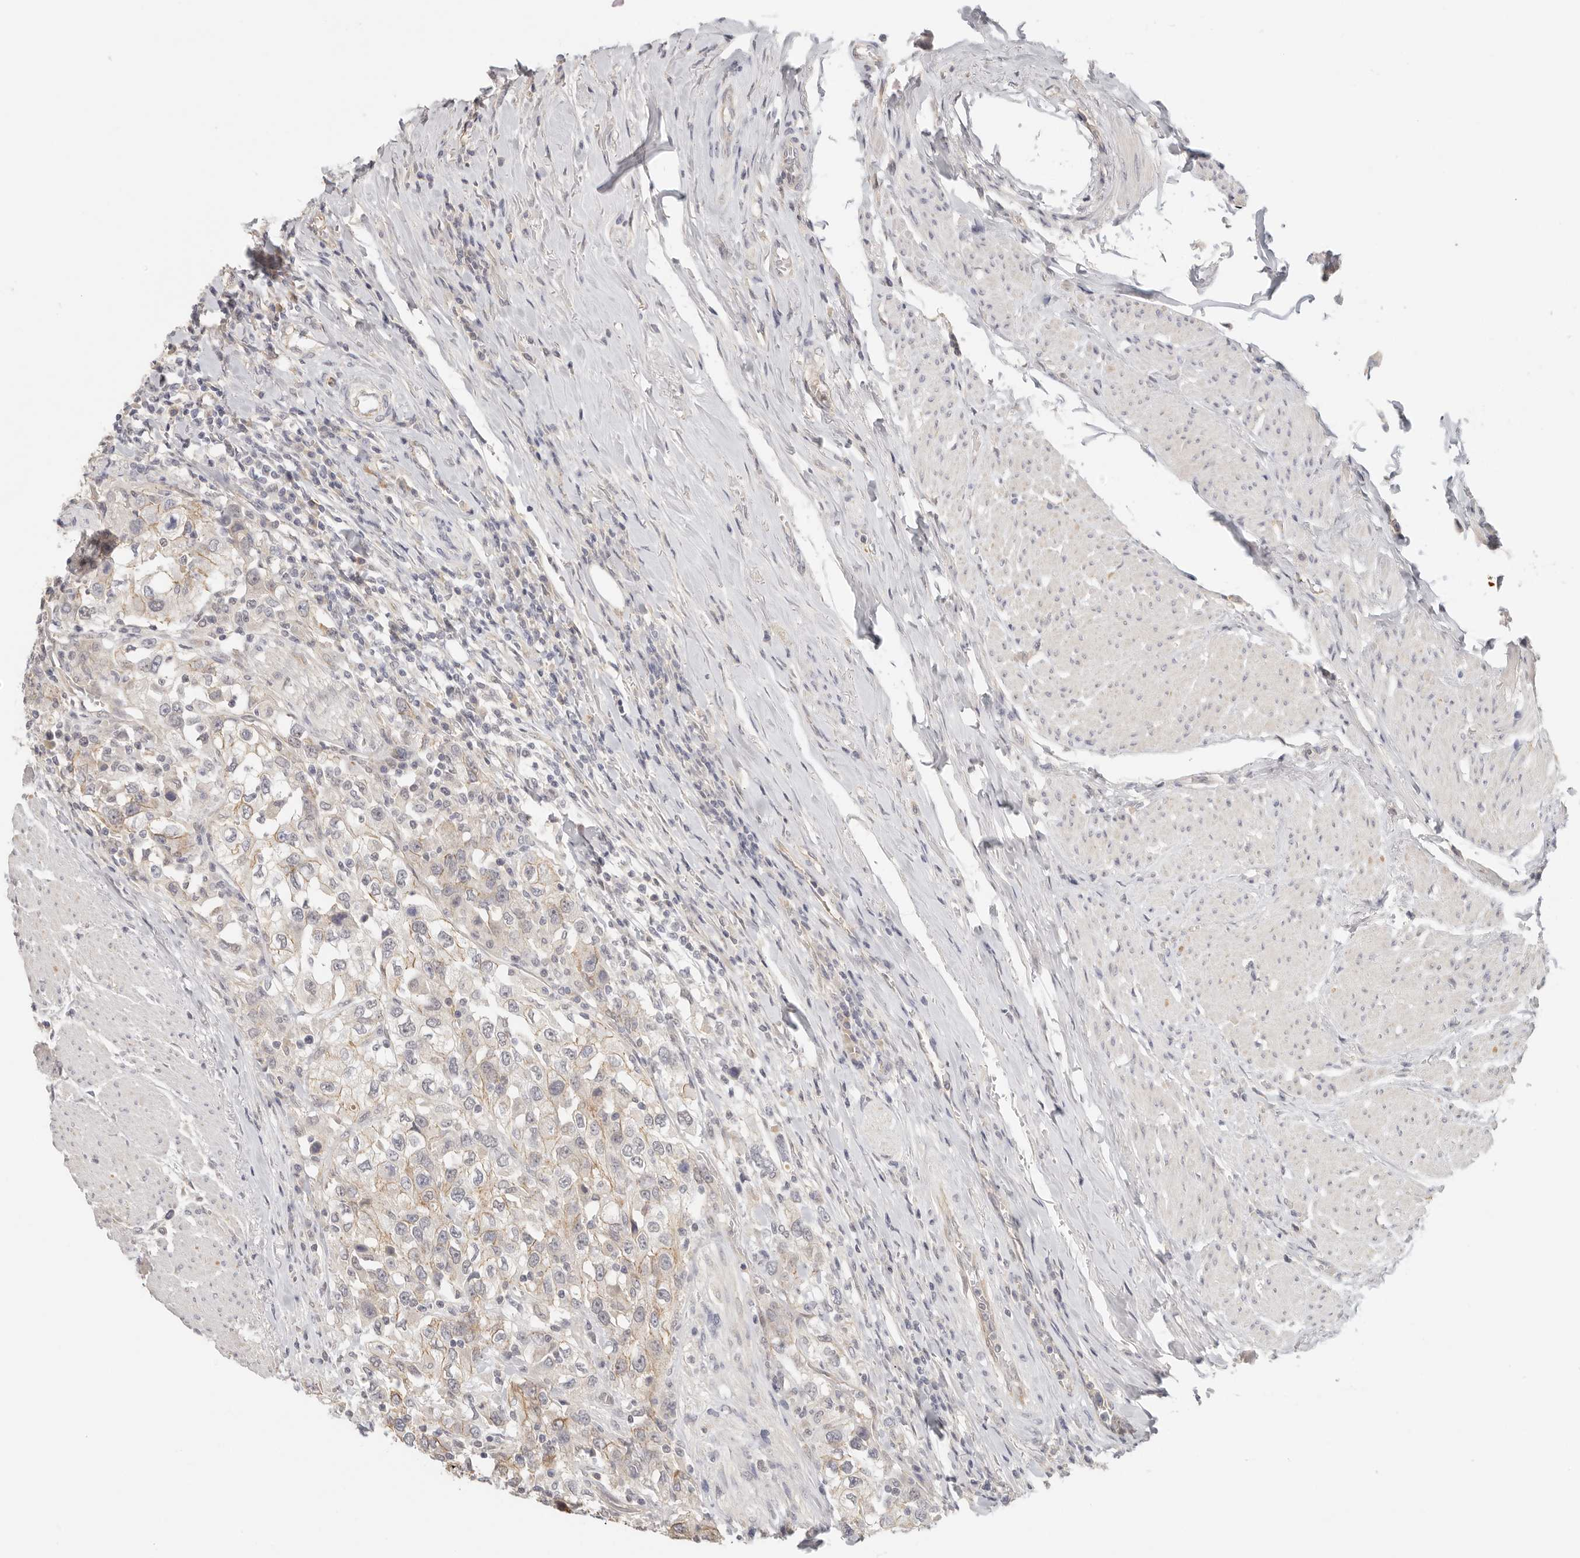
{"staining": {"intensity": "weak", "quantity": "<25%", "location": "cytoplasmic/membranous"}, "tissue": "urothelial cancer", "cell_type": "Tumor cells", "image_type": "cancer", "snomed": [{"axis": "morphology", "description": "Urothelial carcinoma, High grade"}, {"axis": "topography", "description": "Urinary bladder"}], "caption": "Immunohistochemistry (IHC) of urothelial cancer demonstrates no positivity in tumor cells. The staining is performed using DAB brown chromogen with nuclei counter-stained in using hematoxylin.", "gene": "ANXA9", "patient": {"sex": "female", "age": 80}}